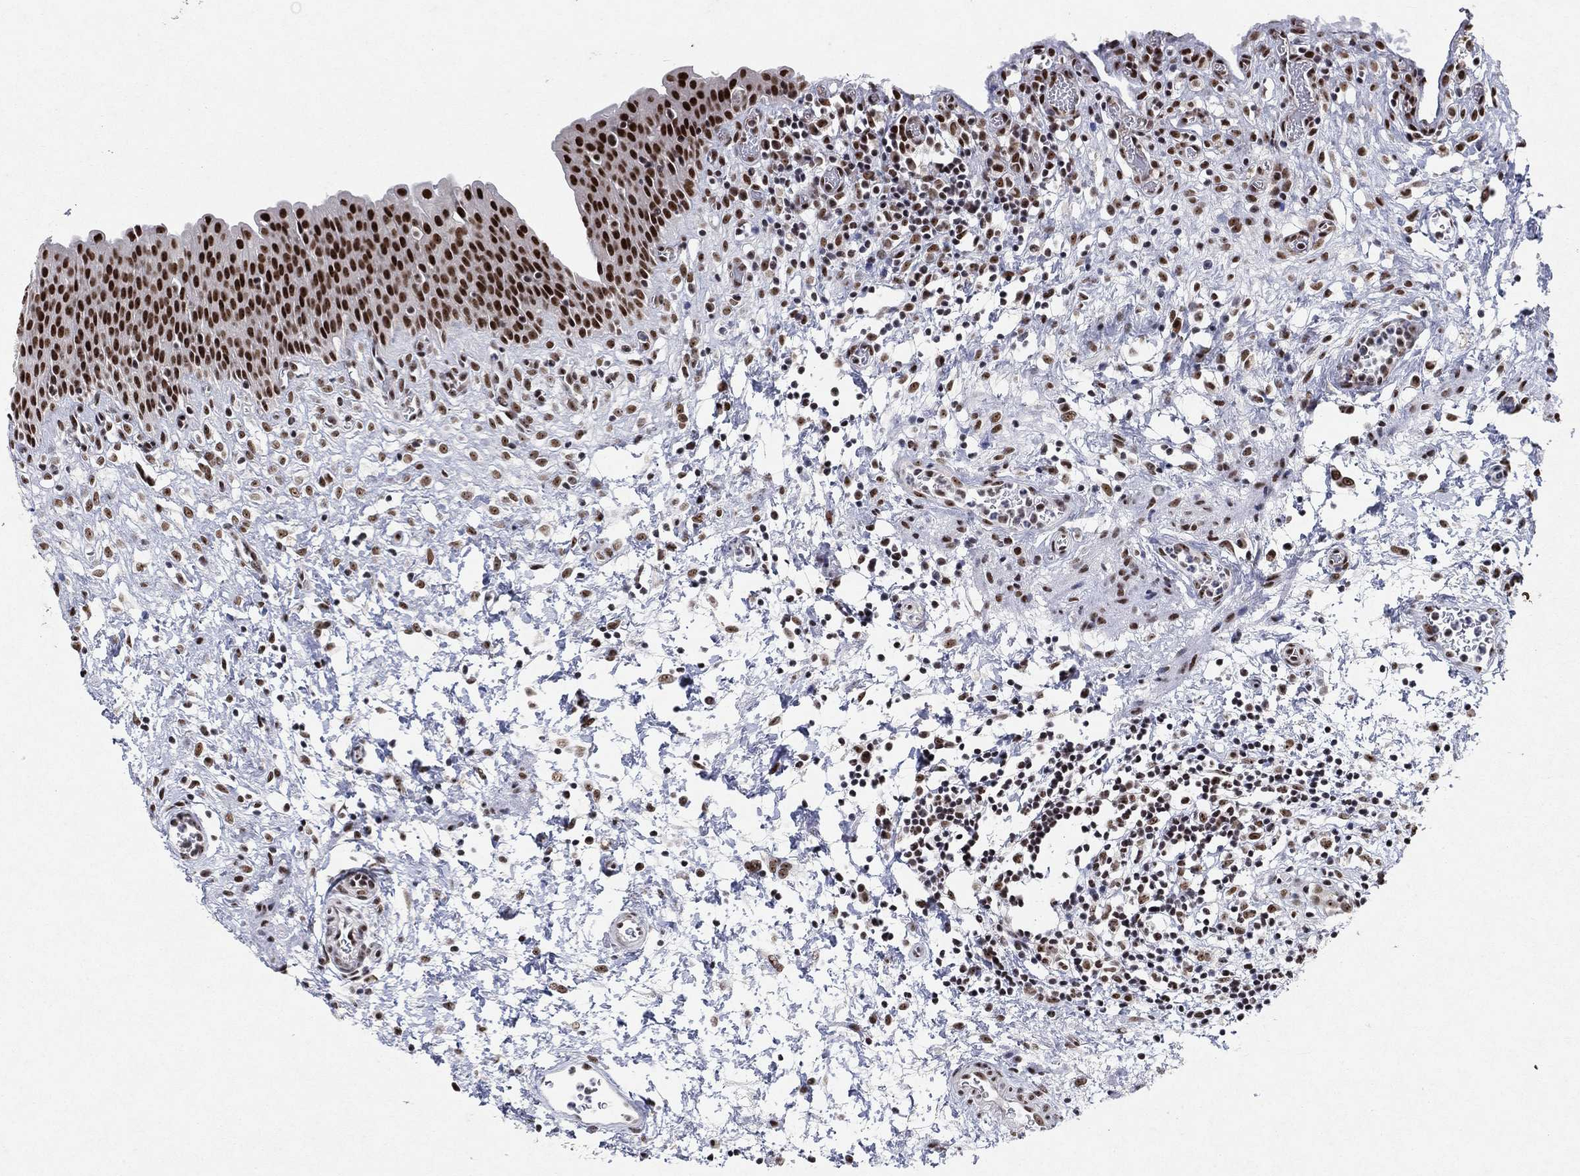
{"staining": {"intensity": "strong", "quantity": ">75%", "location": "nuclear"}, "tissue": "urinary bladder", "cell_type": "Urothelial cells", "image_type": "normal", "snomed": [{"axis": "morphology", "description": "Normal tissue, NOS"}, {"axis": "topography", "description": "Urinary bladder"}], "caption": "A micrograph showing strong nuclear expression in approximately >75% of urothelial cells in normal urinary bladder, as visualized by brown immunohistochemical staining.", "gene": "DDX27", "patient": {"sex": "male", "age": 37}}